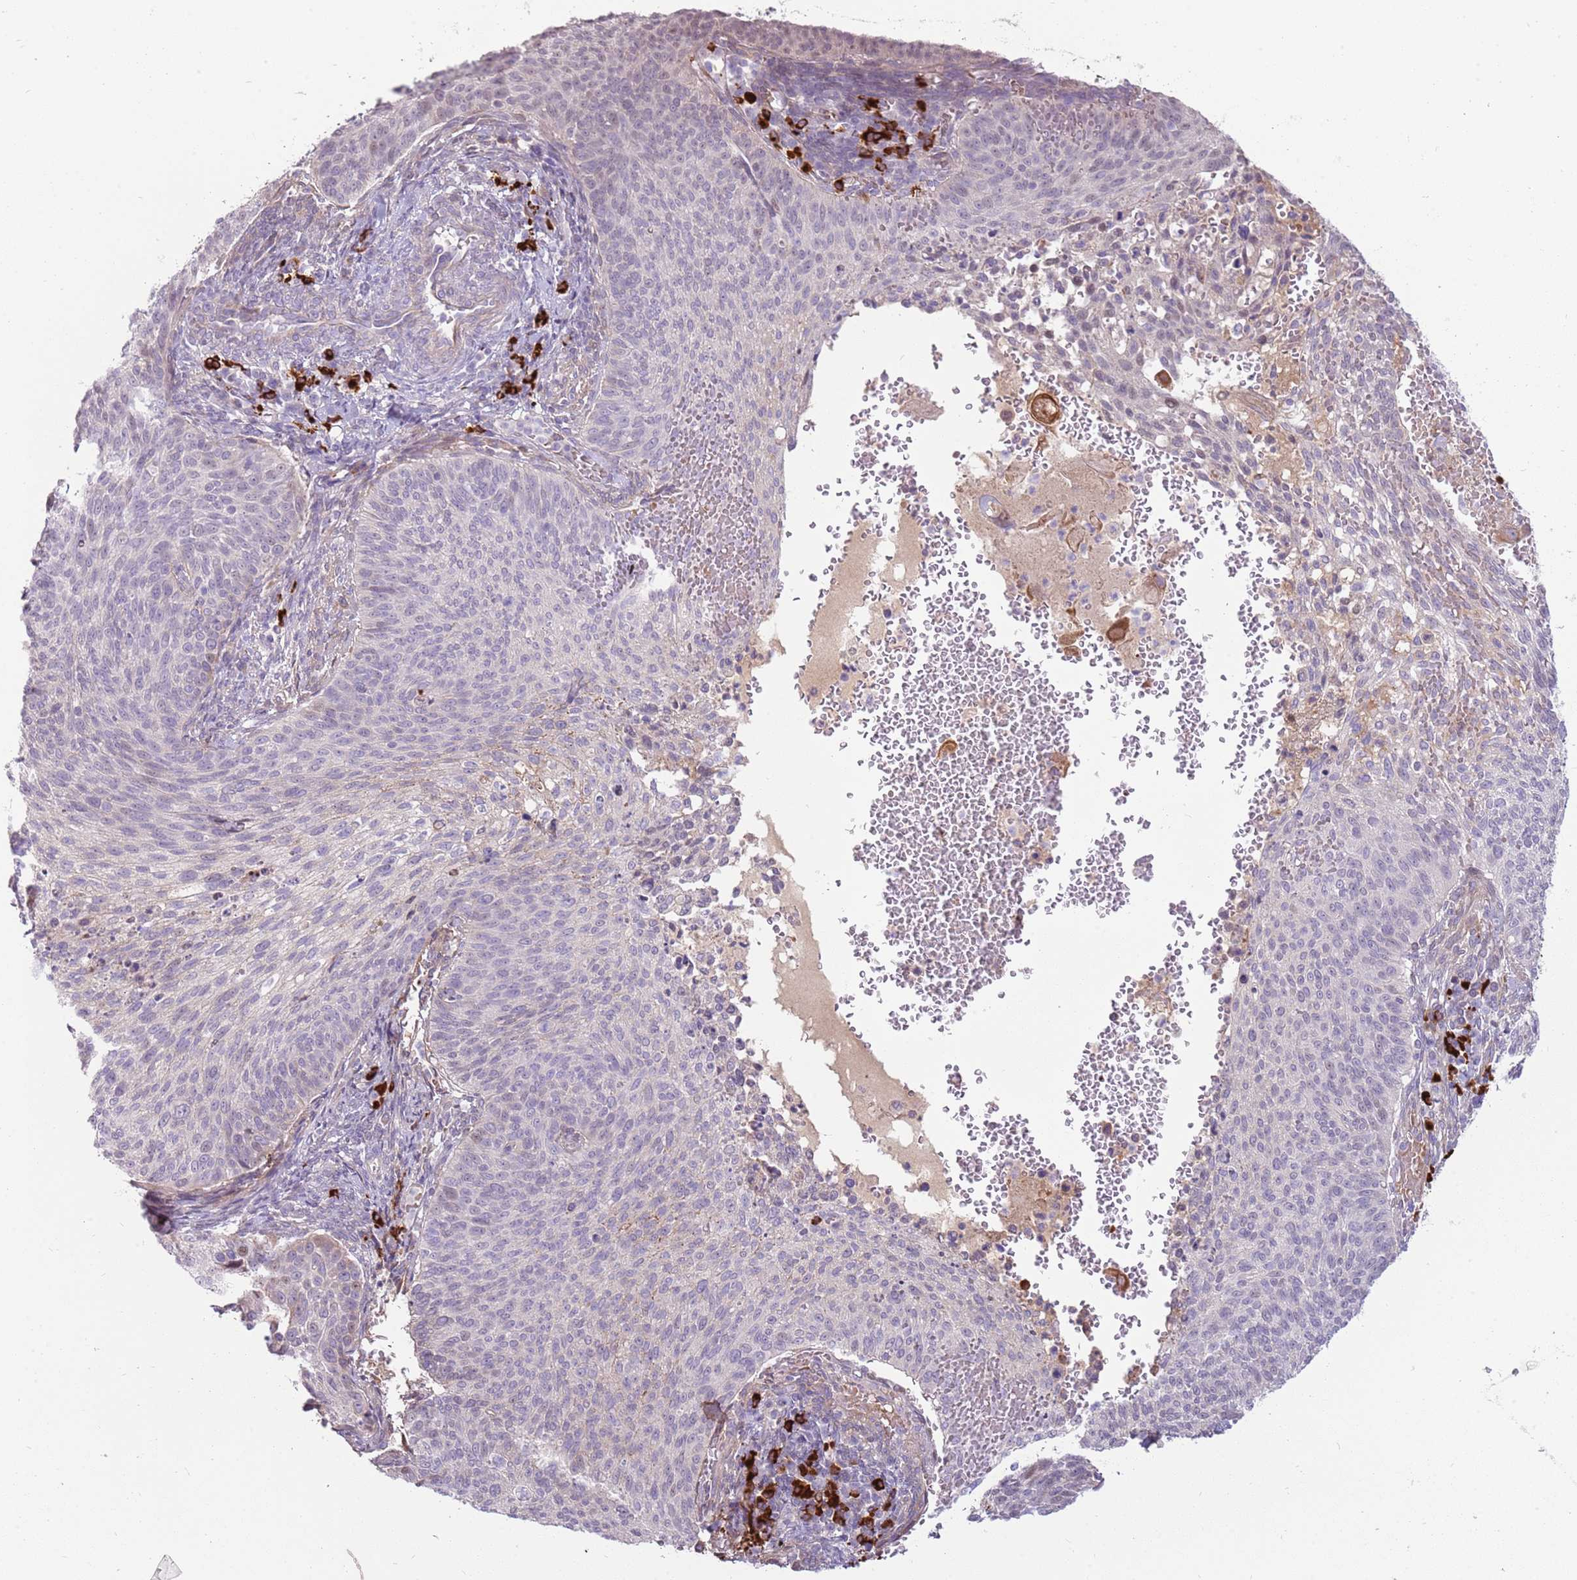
{"staining": {"intensity": "negative", "quantity": "none", "location": "none"}, "tissue": "cervical cancer", "cell_type": "Tumor cells", "image_type": "cancer", "snomed": [{"axis": "morphology", "description": "Squamous cell carcinoma, NOS"}, {"axis": "topography", "description": "Cervix"}], "caption": "Immunohistochemistry (IHC) micrograph of neoplastic tissue: human cervical squamous cell carcinoma stained with DAB displays no significant protein staining in tumor cells. The staining is performed using DAB brown chromogen with nuclei counter-stained in using hematoxylin.", "gene": "MCUB", "patient": {"sex": "female", "age": 70}}